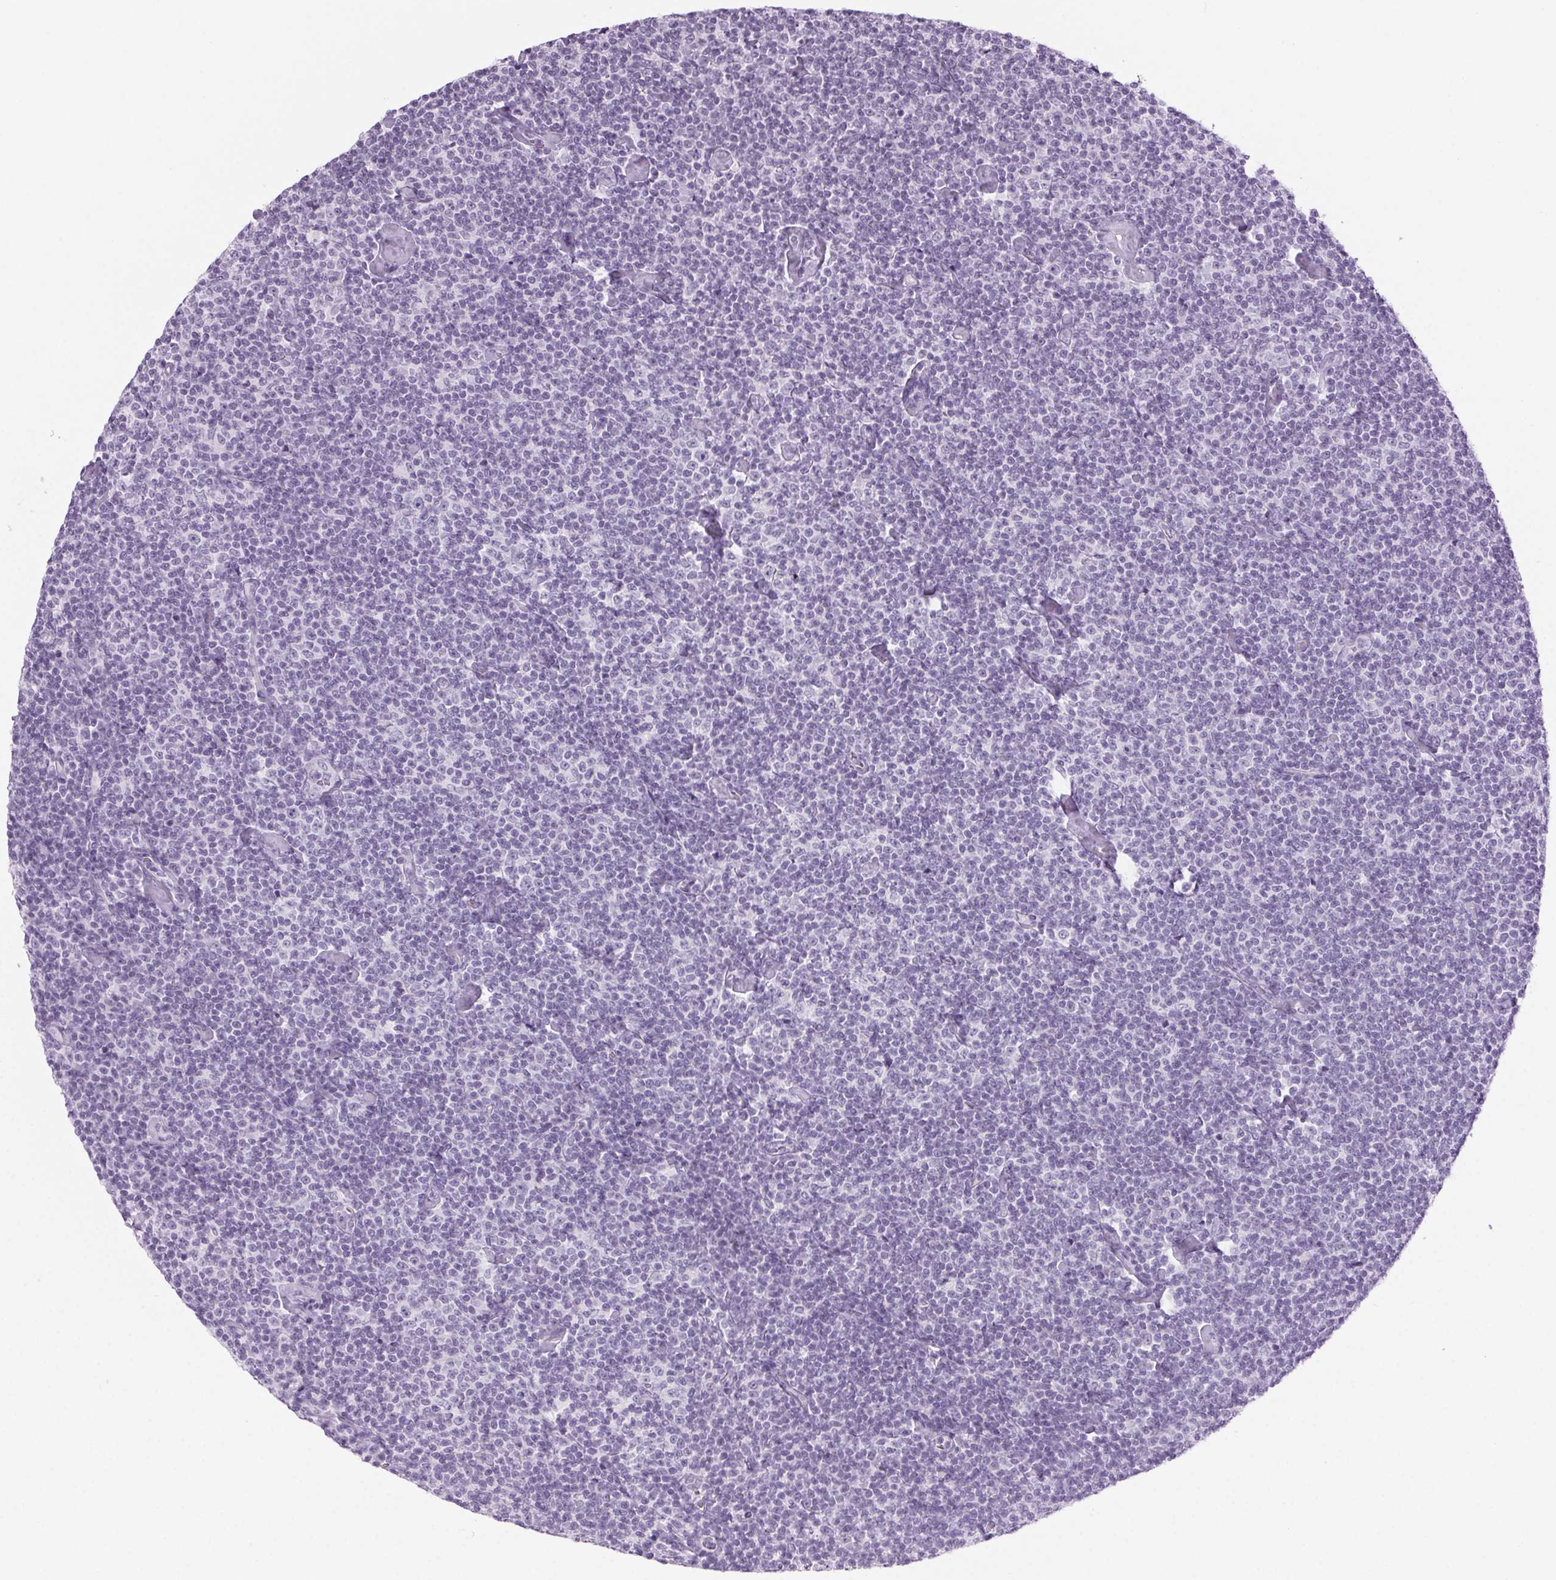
{"staining": {"intensity": "negative", "quantity": "none", "location": "none"}, "tissue": "lymphoma", "cell_type": "Tumor cells", "image_type": "cancer", "snomed": [{"axis": "morphology", "description": "Malignant lymphoma, non-Hodgkin's type, Low grade"}, {"axis": "topography", "description": "Lymph node"}], "caption": "The immunohistochemistry histopathology image has no significant expression in tumor cells of lymphoma tissue. Nuclei are stained in blue.", "gene": "LRP2", "patient": {"sex": "male", "age": 81}}